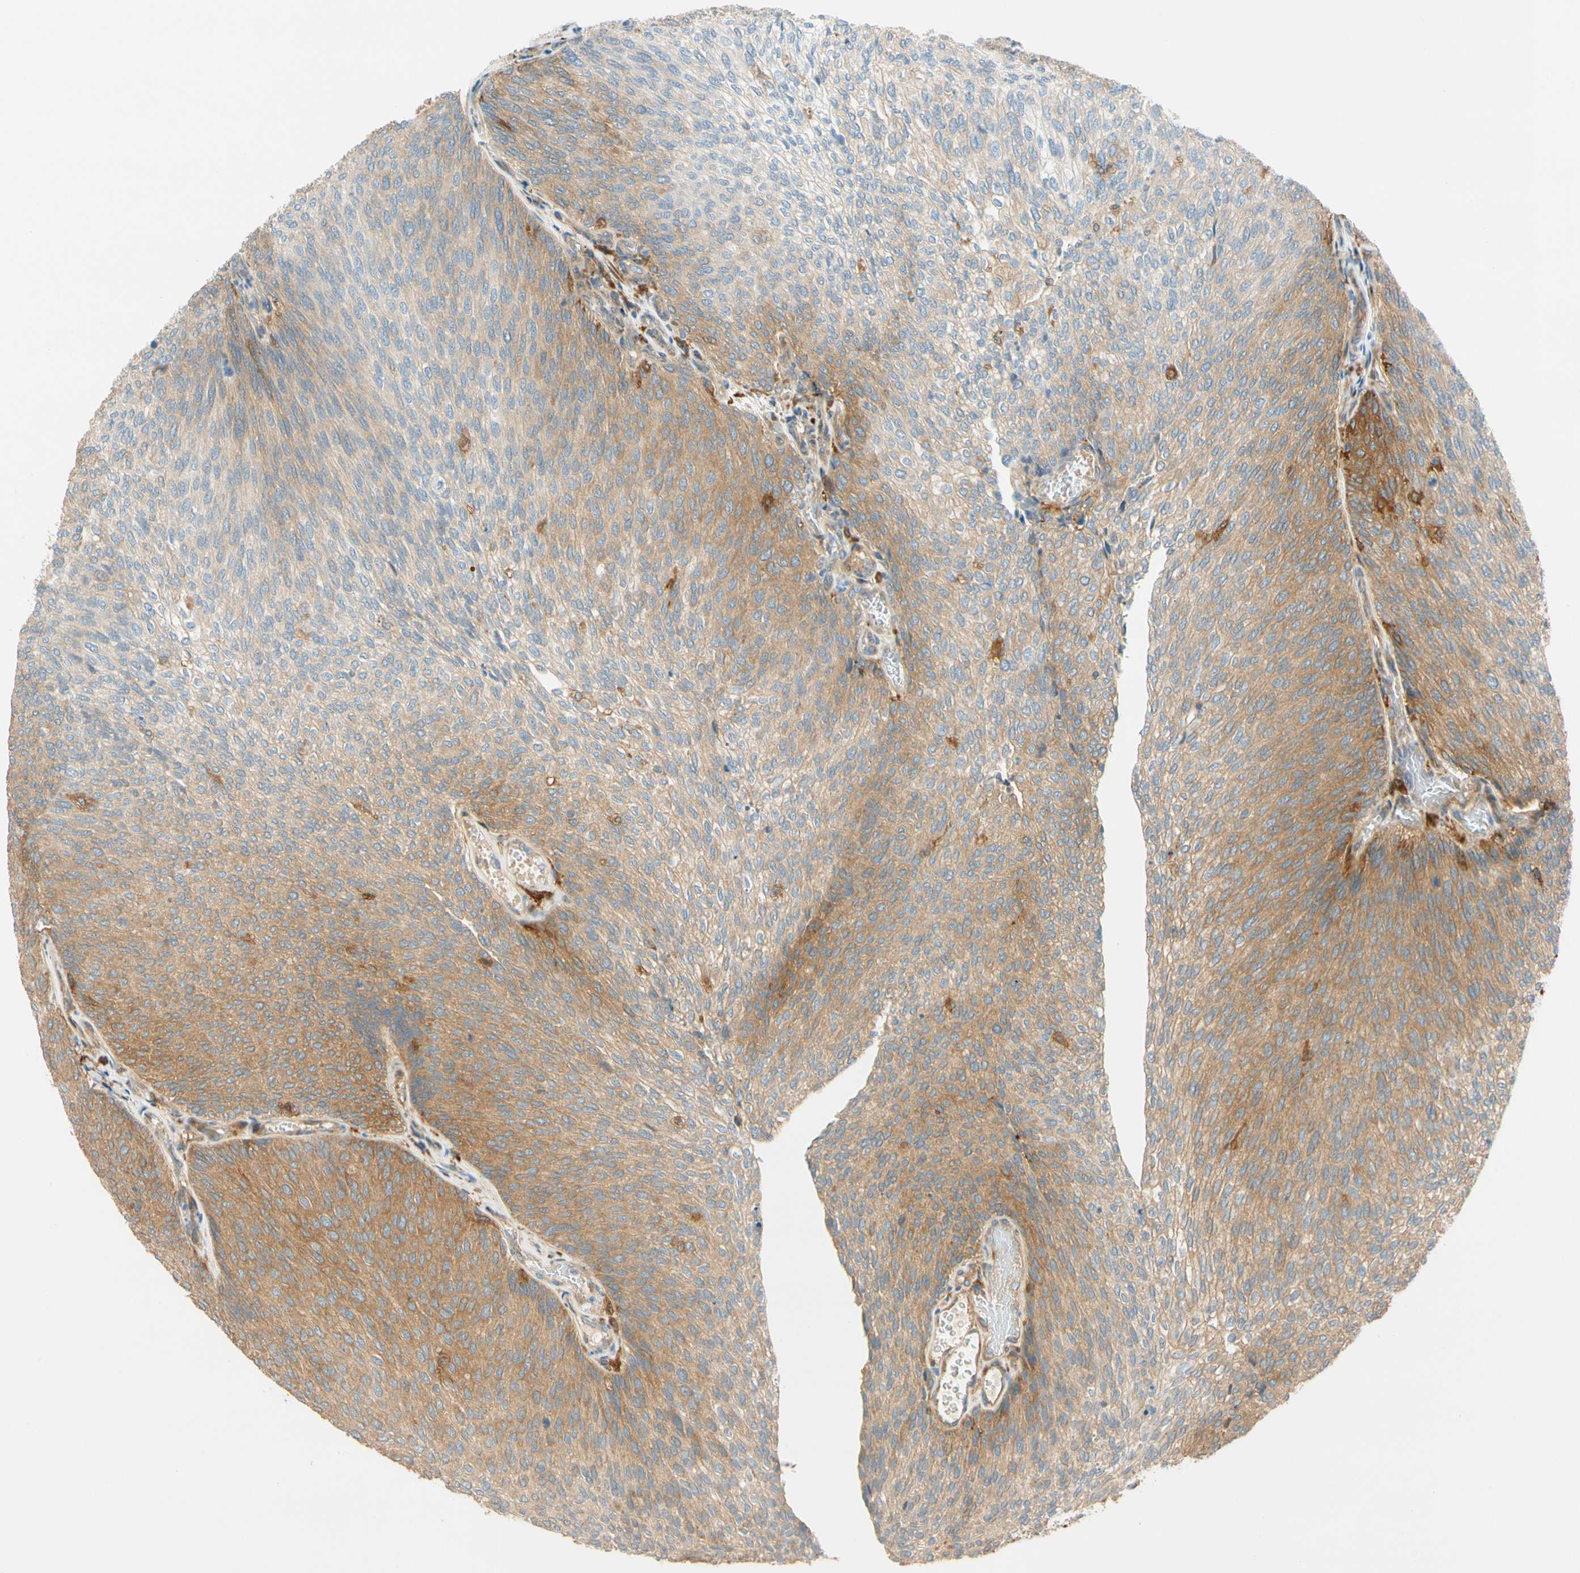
{"staining": {"intensity": "moderate", "quantity": "25%-75%", "location": "cytoplasmic/membranous"}, "tissue": "urothelial cancer", "cell_type": "Tumor cells", "image_type": "cancer", "snomed": [{"axis": "morphology", "description": "Urothelial carcinoma, Low grade"}, {"axis": "topography", "description": "Urinary bladder"}], "caption": "Immunohistochemical staining of human low-grade urothelial carcinoma reveals medium levels of moderate cytoplasmic/membranous protein staining in approximately 25%-75% of tumor cells.", "gene": "PARP14", "patient": {"sex": "female", "age": 79}}